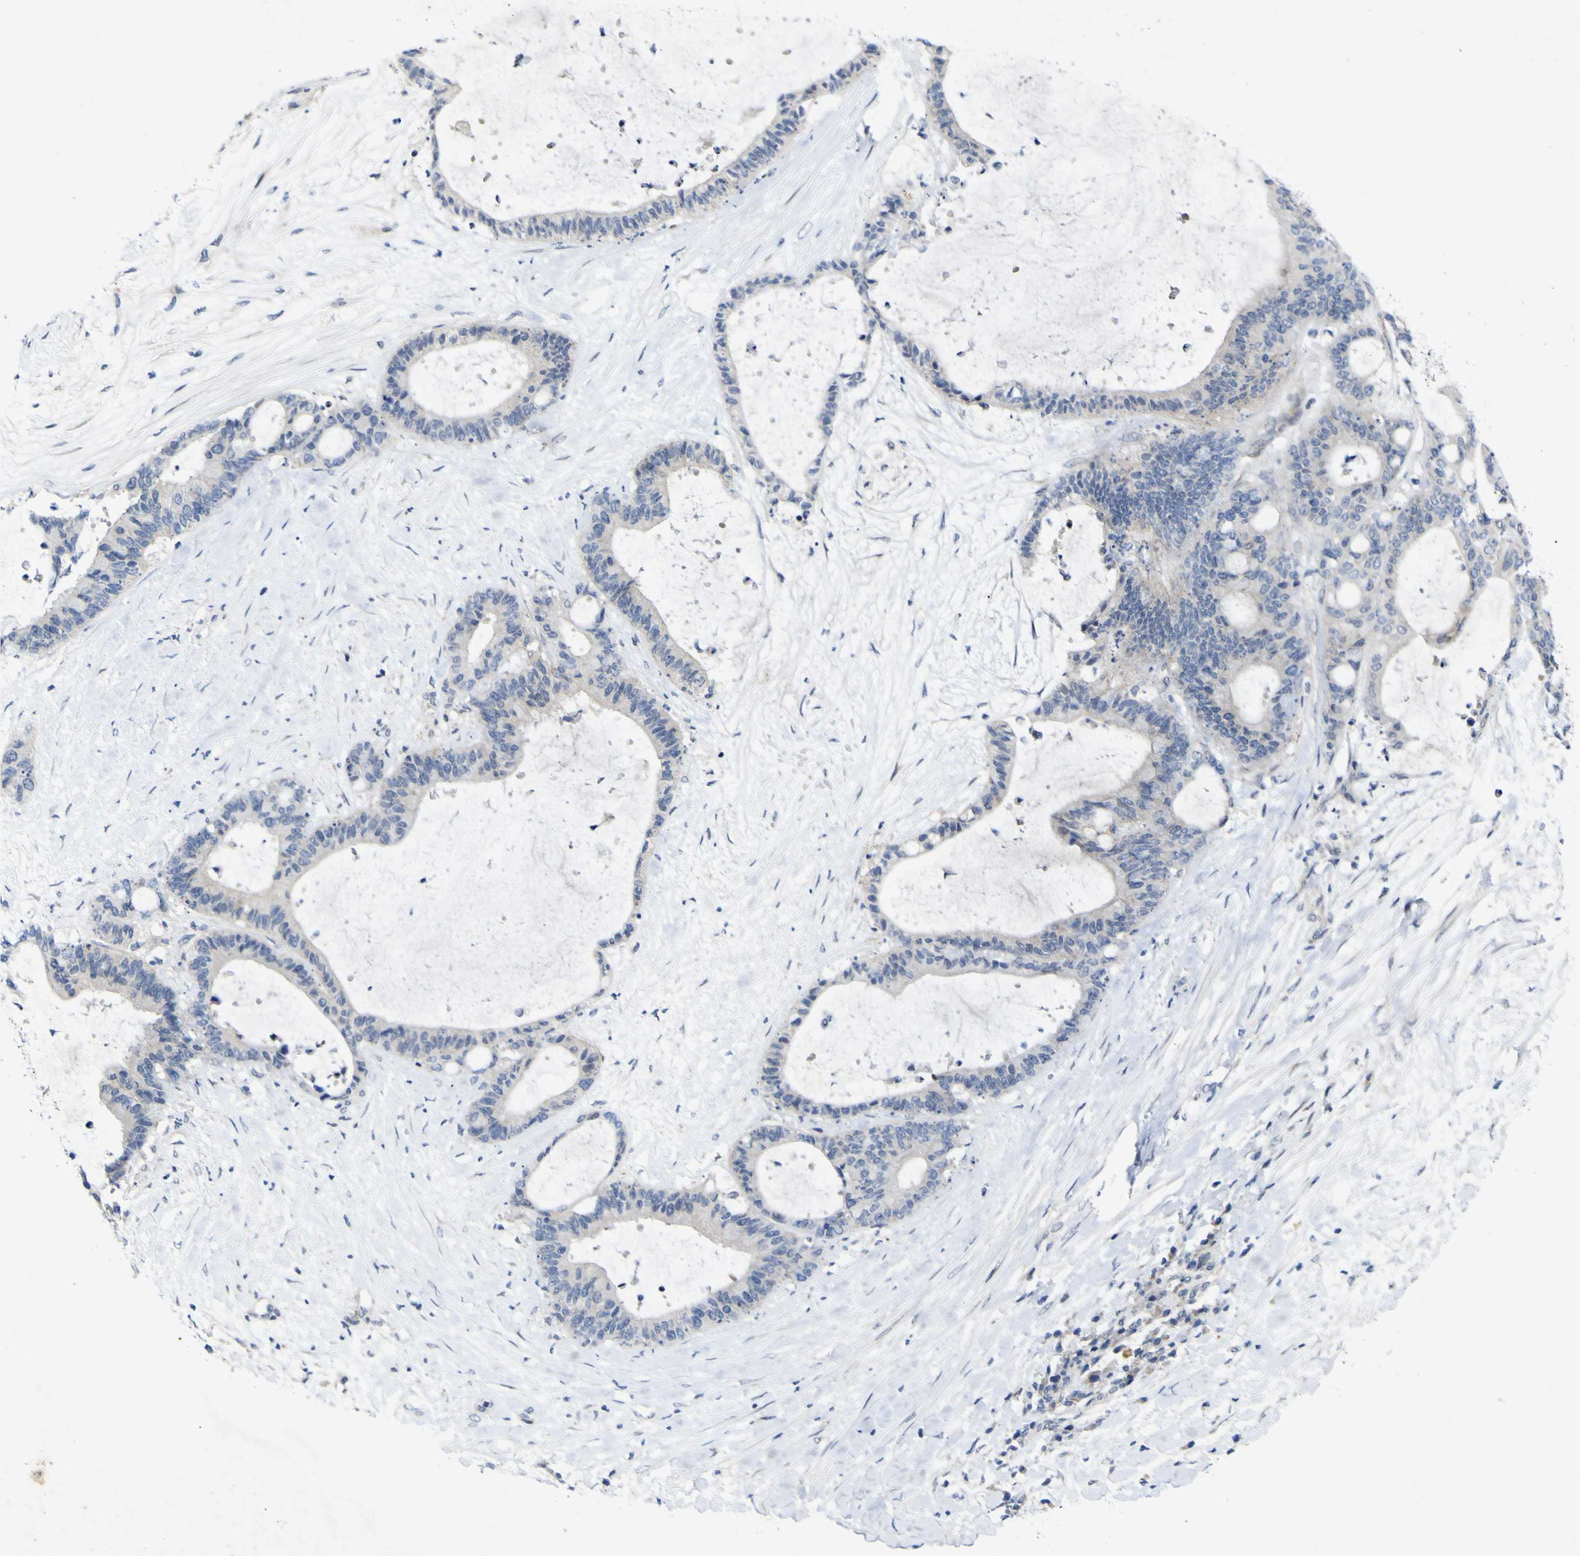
{"staining": {"intensity": "negative", "quantity": "none", "location": "none"}, "tissue": "liver cancer", "cell_type": "Tumor cells", "image_type": "cancer", "snomed": [{"axis": "morphology", "description": "Cholangiocarcinoma"}, {"axis": "topography", "description": "Liver"}], "caption": "Liver cancer (cholangiocarcinoma) was stained to show a protein in brown. There is no significant positivity in tumor cells.", "gene": "NAV1", "patient": {"sex": "female", "age": 73}}